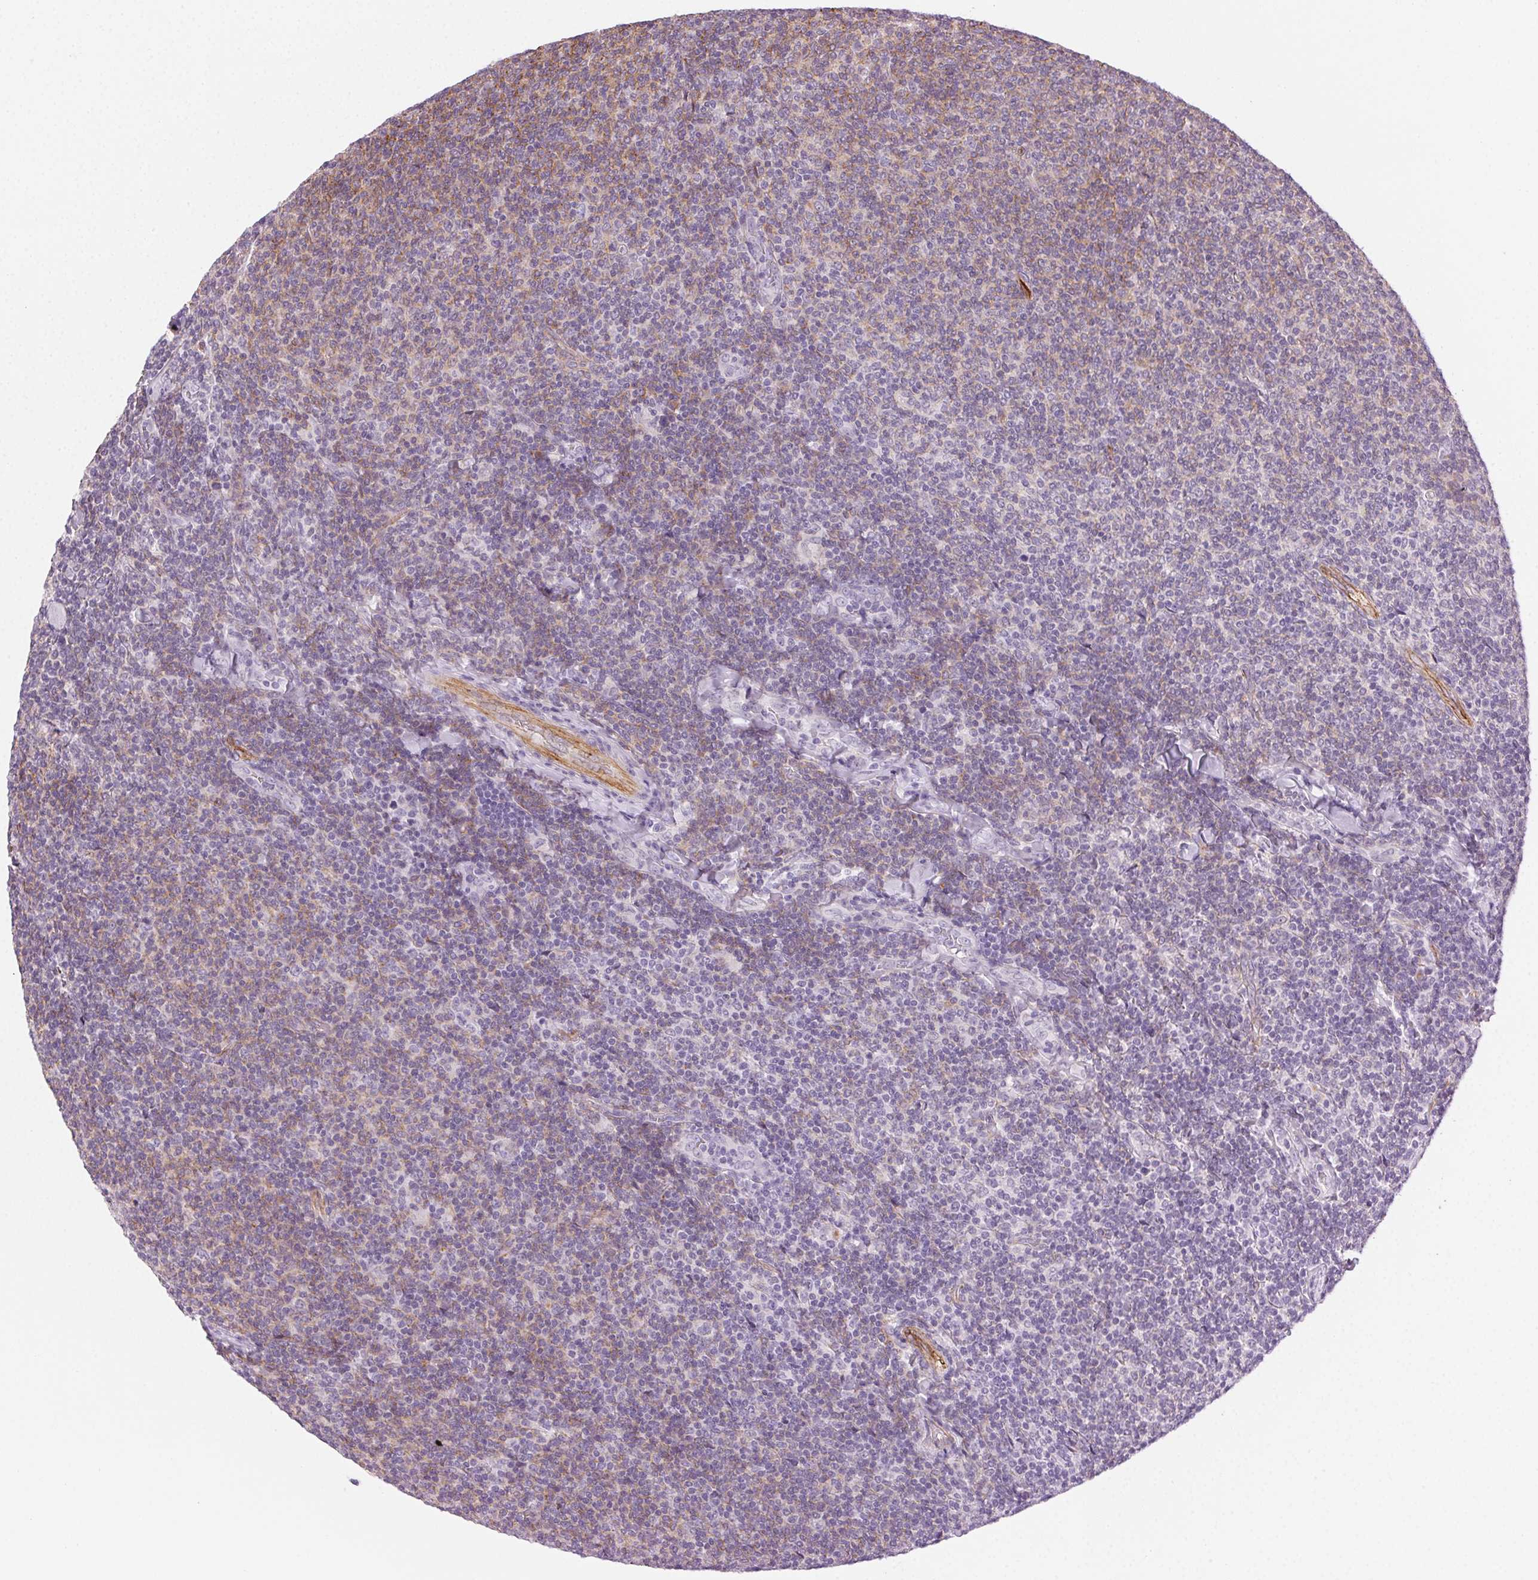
{"staining": {"intensity": "weak", "quantity": "25%-75%", "location": "cytoplasmic/membranous"}, "tissue": "lymphoma", "cell_type": "Tumor cells", "image_type": "cancer", "snomed": [{"axis": "morphology", "description": "Malignant lymphoma, non-Hodgkin's type, Low grade"}, {"axis": "topography", "description": "Lymph node"}], "caption": "A histopathology image of human malignant lymphoma, non-Hodgkin's type (low-grade) stained for a protein reveals weak cytoplasmic/membranous brown staining in tumor cells.", "gene": "AIF1L", "patient": {"sex": "male", "age": 52}}